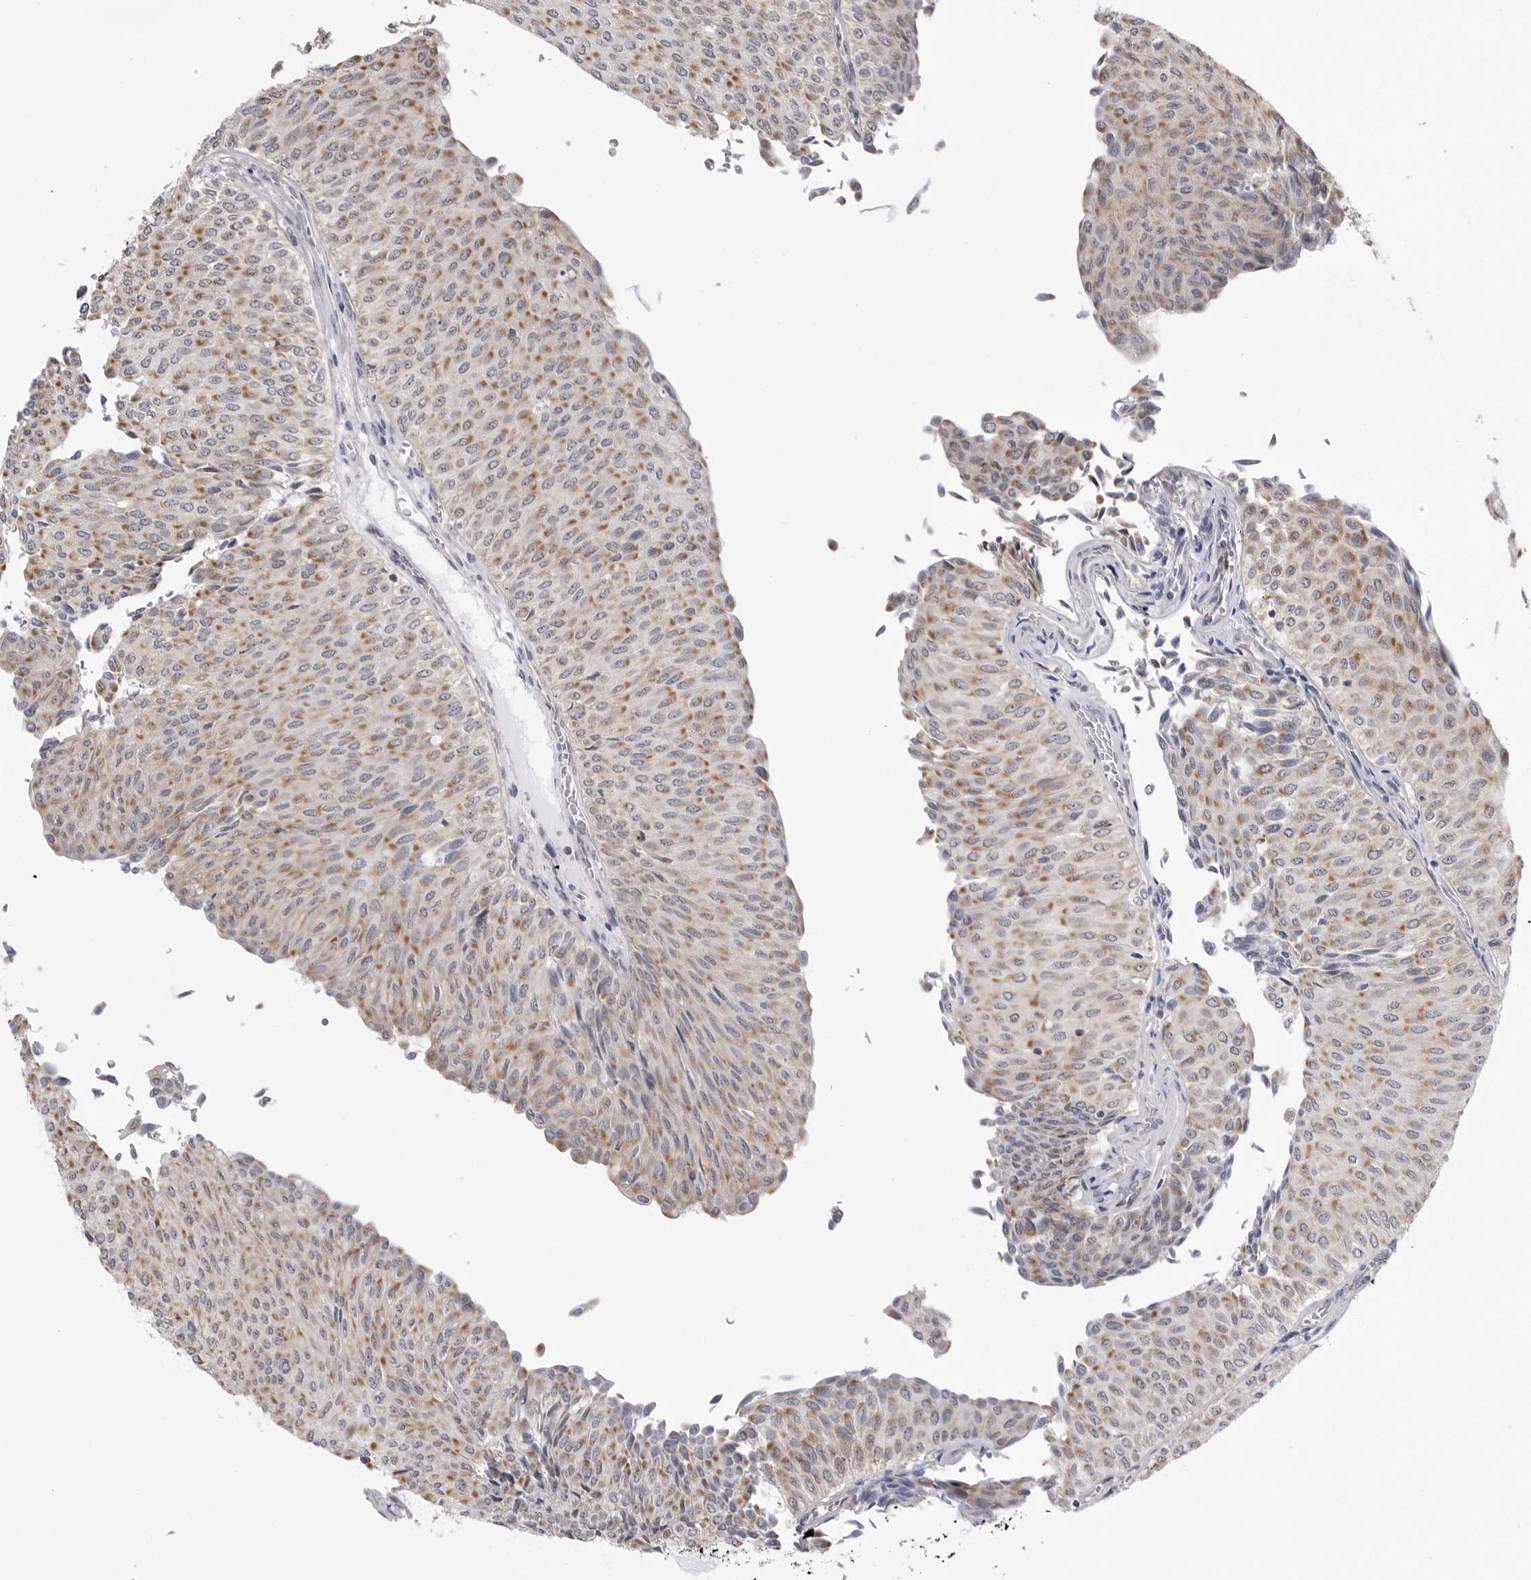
{"staining": {"intensity": "moderate", "quantity": ">75%", "location": "cytoplasmic/membranous"}, "tissue": "urothelial cancer", "cell_type": "Tumor cells", "image_type": "cancer", "snomed": [{"axis": "morphology", "description": "Urothelial carcinoma, Low grade"}, {"axis": "topography", "description": "Urinary bladder"}], "caption": "Brown immunohistochemical staining in human urothelial cancer exhibits moderate cytoplasmic/membranous staining in approximately >75% of tumor cells.", "gene": "FH", "patient": {"sex": "male", "age": 78}}